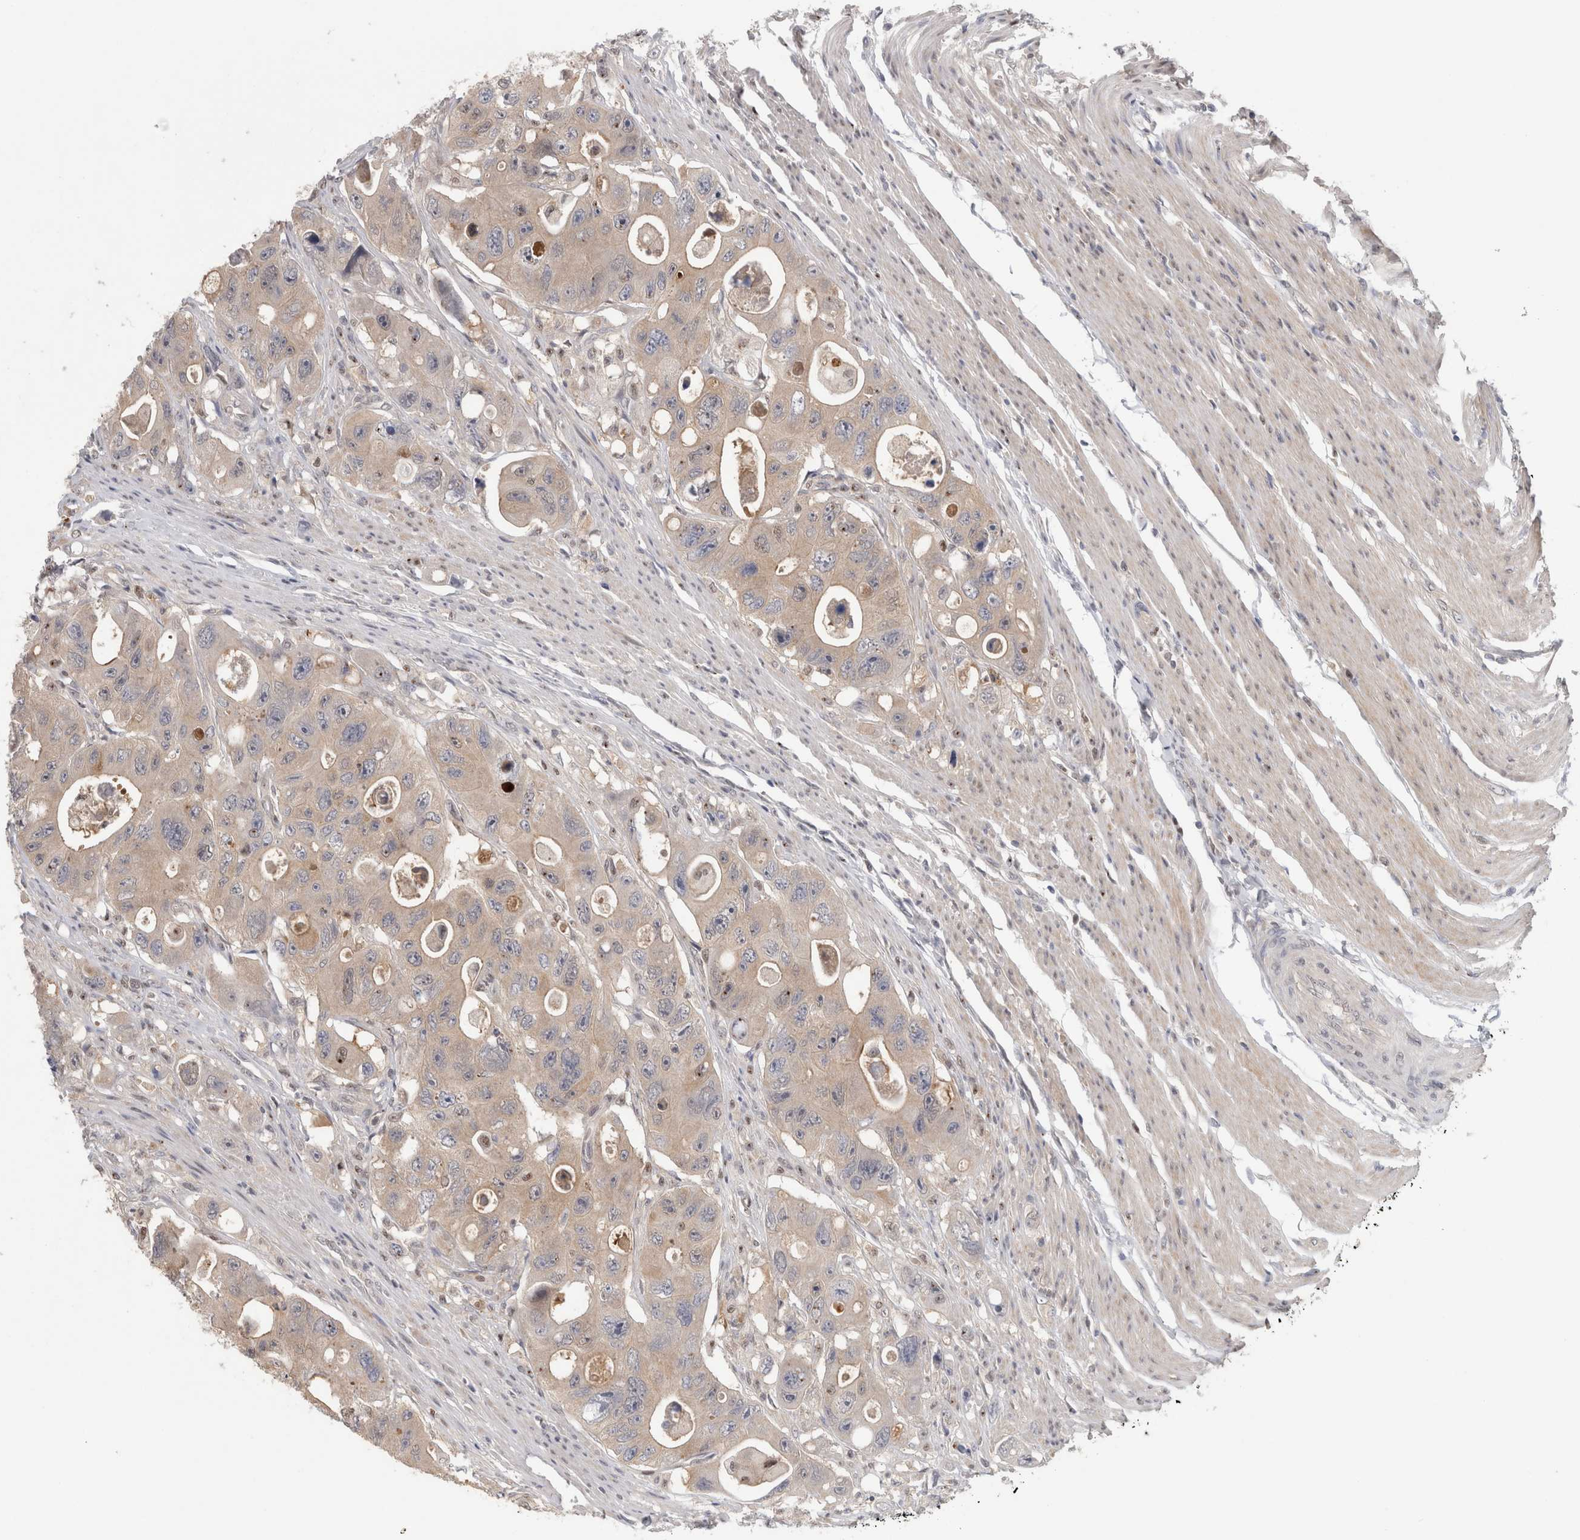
{"staining": {"intensity": "weak", "quantity": ">75%", "location": "cytoplasmic/membranous"}, "tissue": "colorectal cancer", "cell_type": "Tumor cells", "image_type": "cancer", "snomed": [{"axis": "morphology", "description": "Adenocarcinoma, NOS"}, {"axis": "topography", "description": "Colon"}], "caption": "Immunohistochemistry (IHC) of adenocarcinoma (colorectal) shows low levels of weak cytoplasmic/membranous expression in approximately >75% of tumor cells.", "gene": "PIGP", "patient": {"sex": "female", "age": 46}}